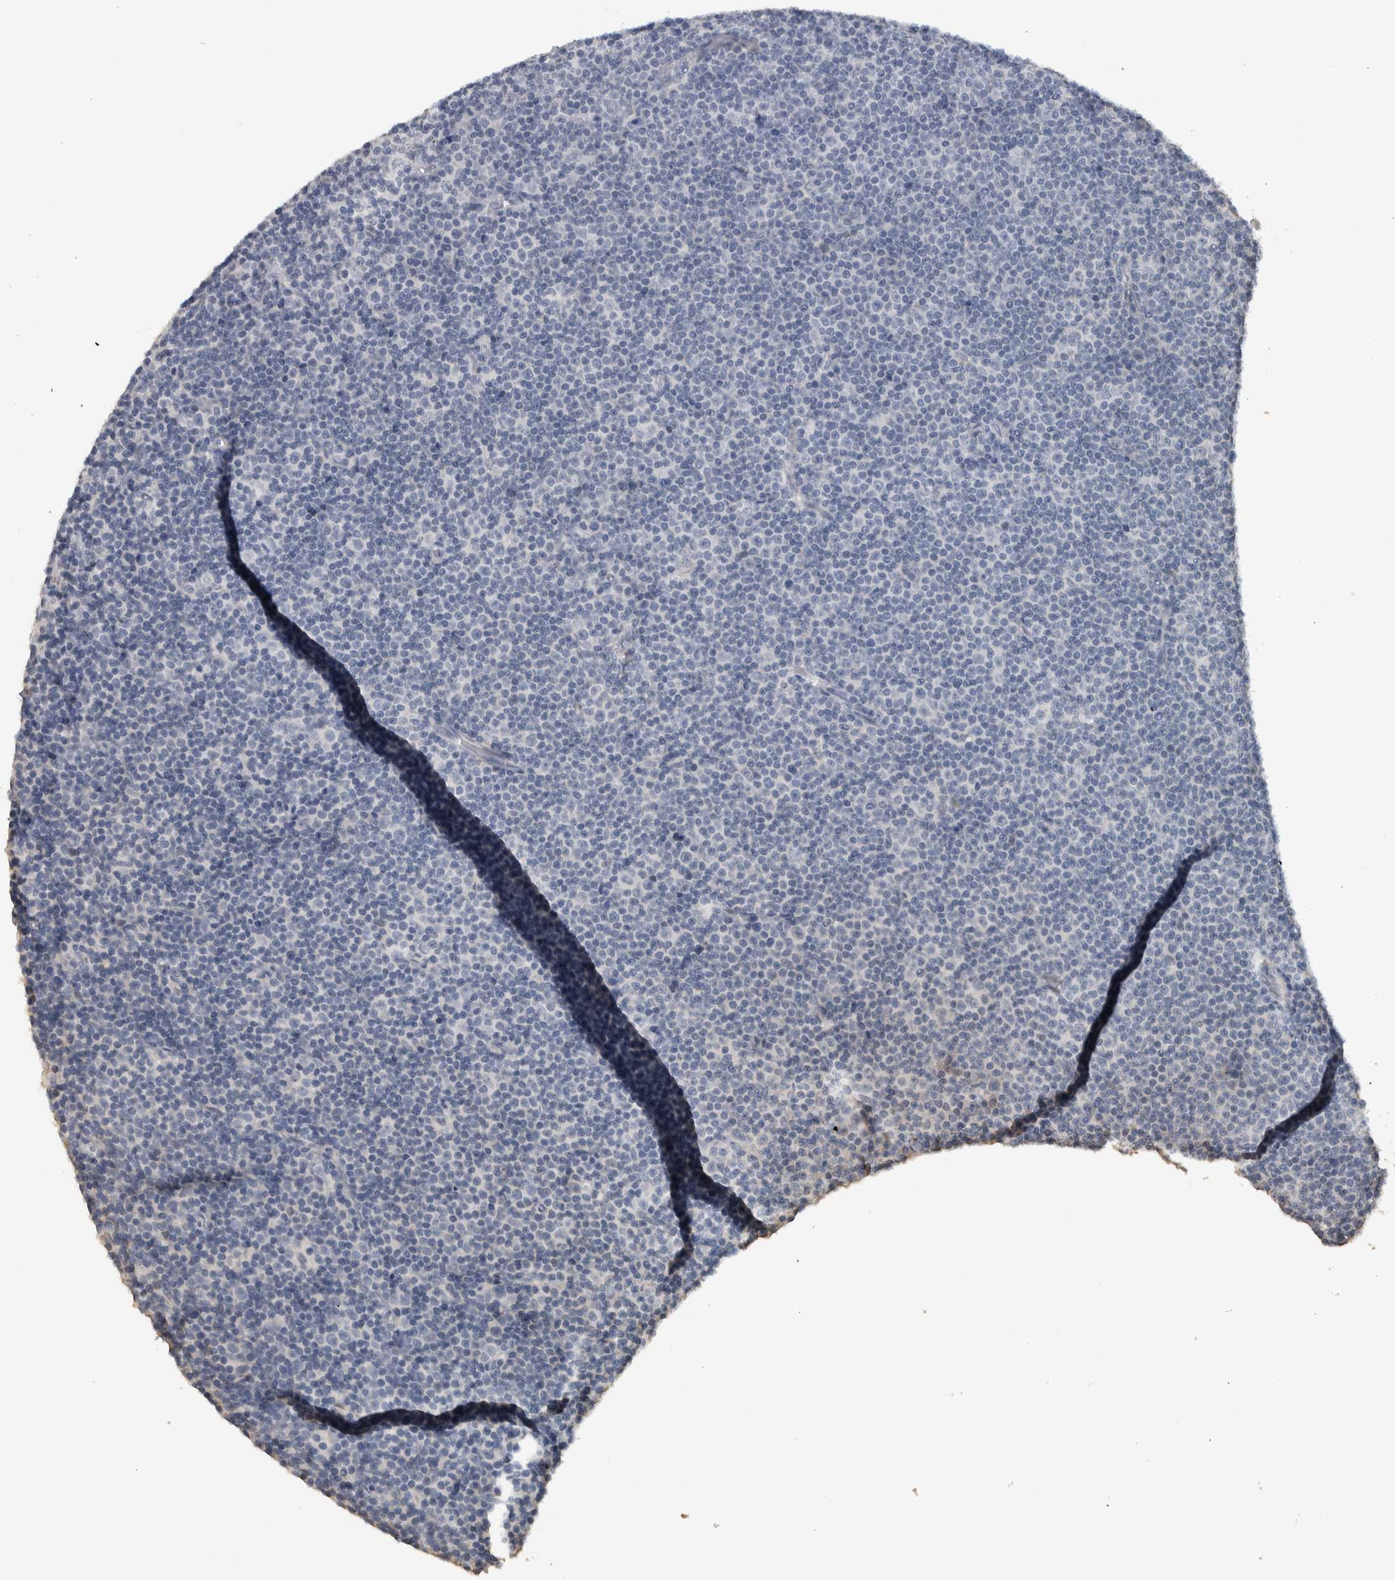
{"staining": {"intensity": "negative", "quantity": "none", "location": "none"}, "tissue": "lymphoma", "cell_type": "Tumor cells", "image_type": "cancer", "snomed": [{"axis": "morphology", "description": "Malignant lymphoma, non-Hodgkin's type, Low grade"}, {"axis": "topography", "description": "Lymph node"}], "caption": "An image of malignant lymphoma, non-Hodgkin's type (low-grade) stained for a protein reveals no brown staining in tumor cells.", "gene": "NECAB1", "patient": {"sex": "female", "age": 67}}